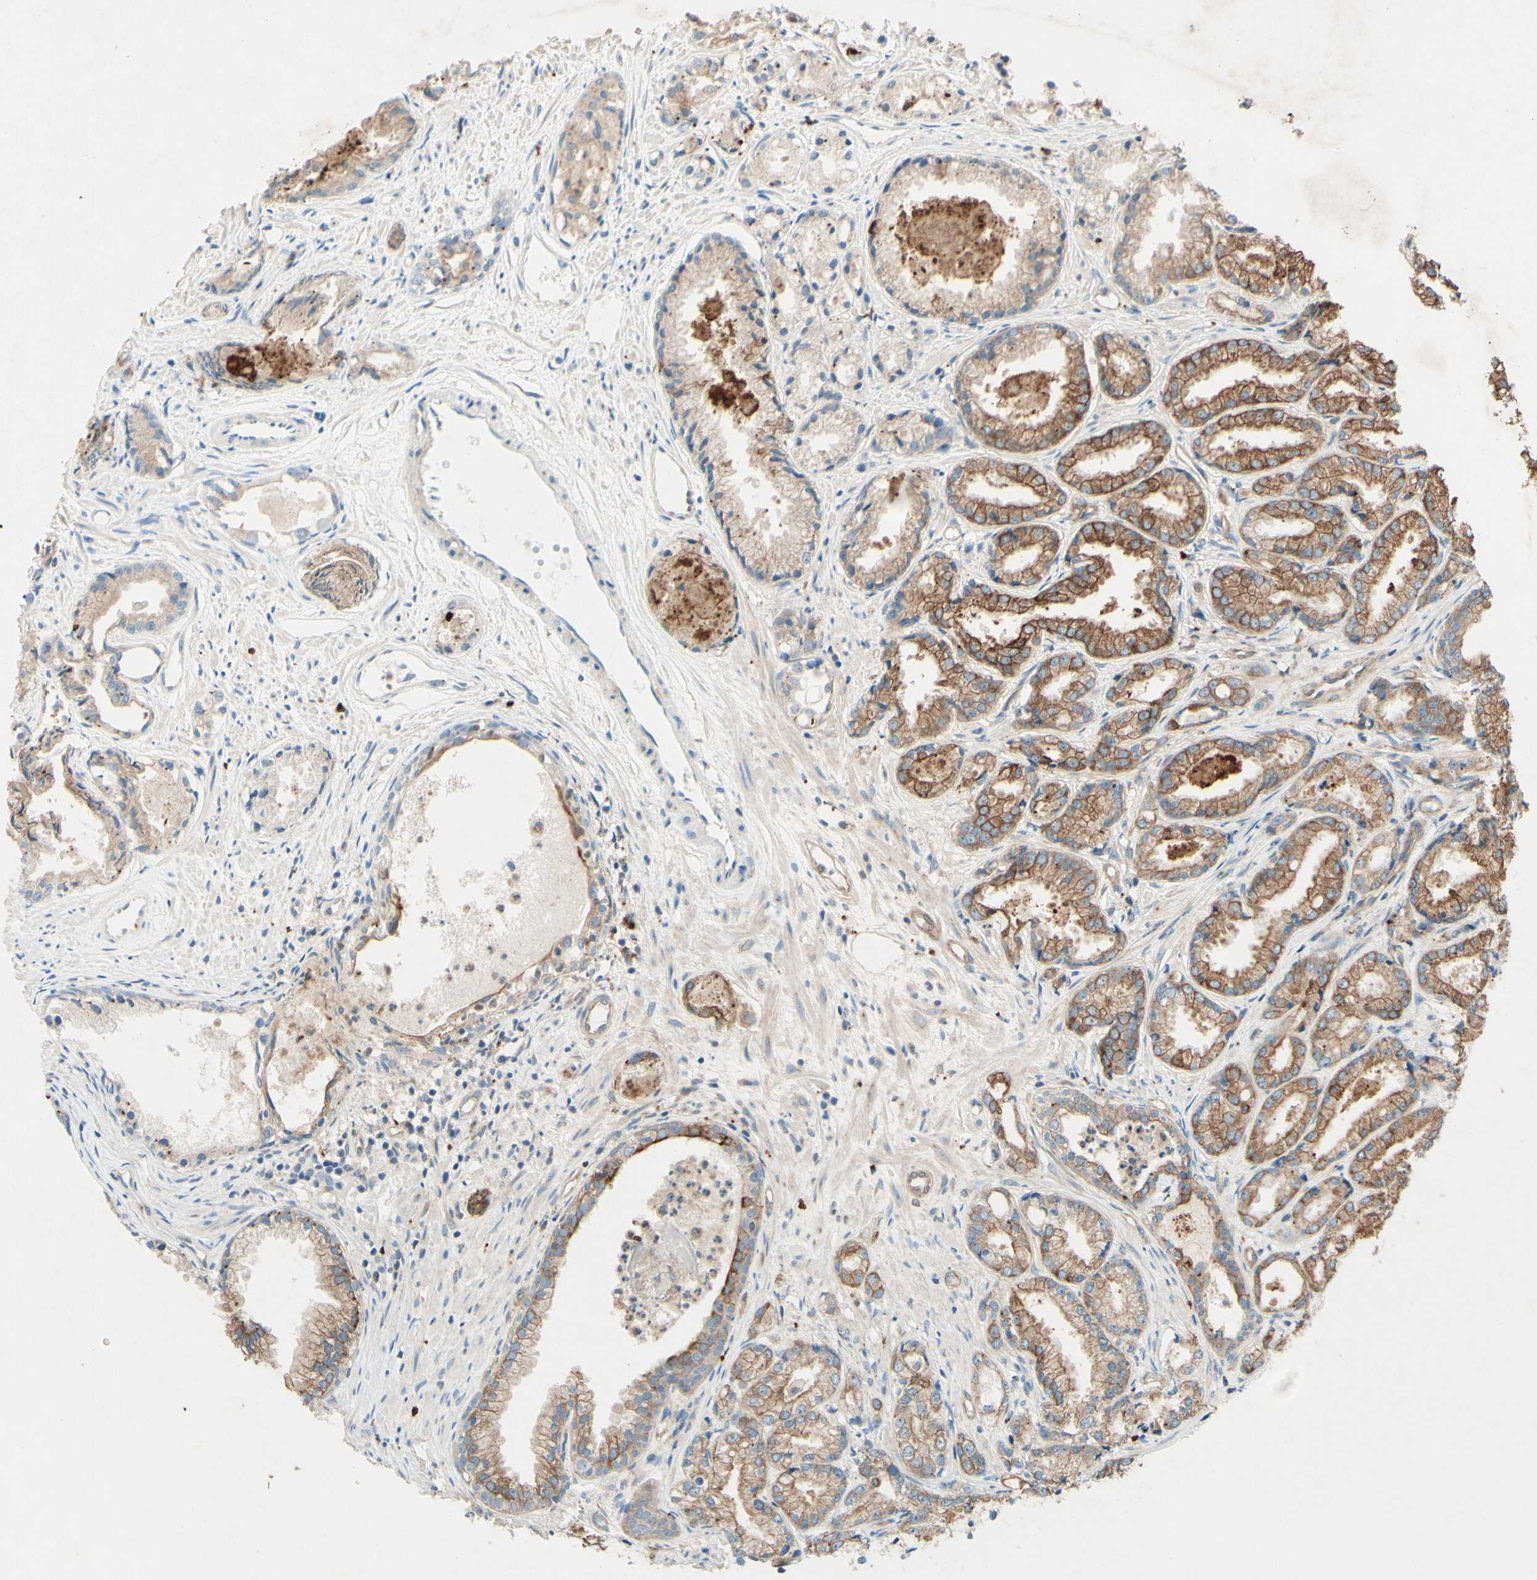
{"staining": {"intensity": "weak", "quantity": ">75%", "location": "cytoplasmic/membranous"}, "tissue": "prostate cancer", "cell_type": "Tumor cells", "image_type": "cancer", "snomed": [{"axis": "morphology", "description": "Adenocarcinoma, Low grade"}, {"axis": "topography", "description": "Prostate"}], "caption": "A micrograph of prostate cancer (adenocarcinoma (low-grade)) stained for a protein demonstrates weak cytoplasmic/membranous brown staining in tumor cells.", "gene": "MTM1", "patient": {"sex": "male", "age": 72}}